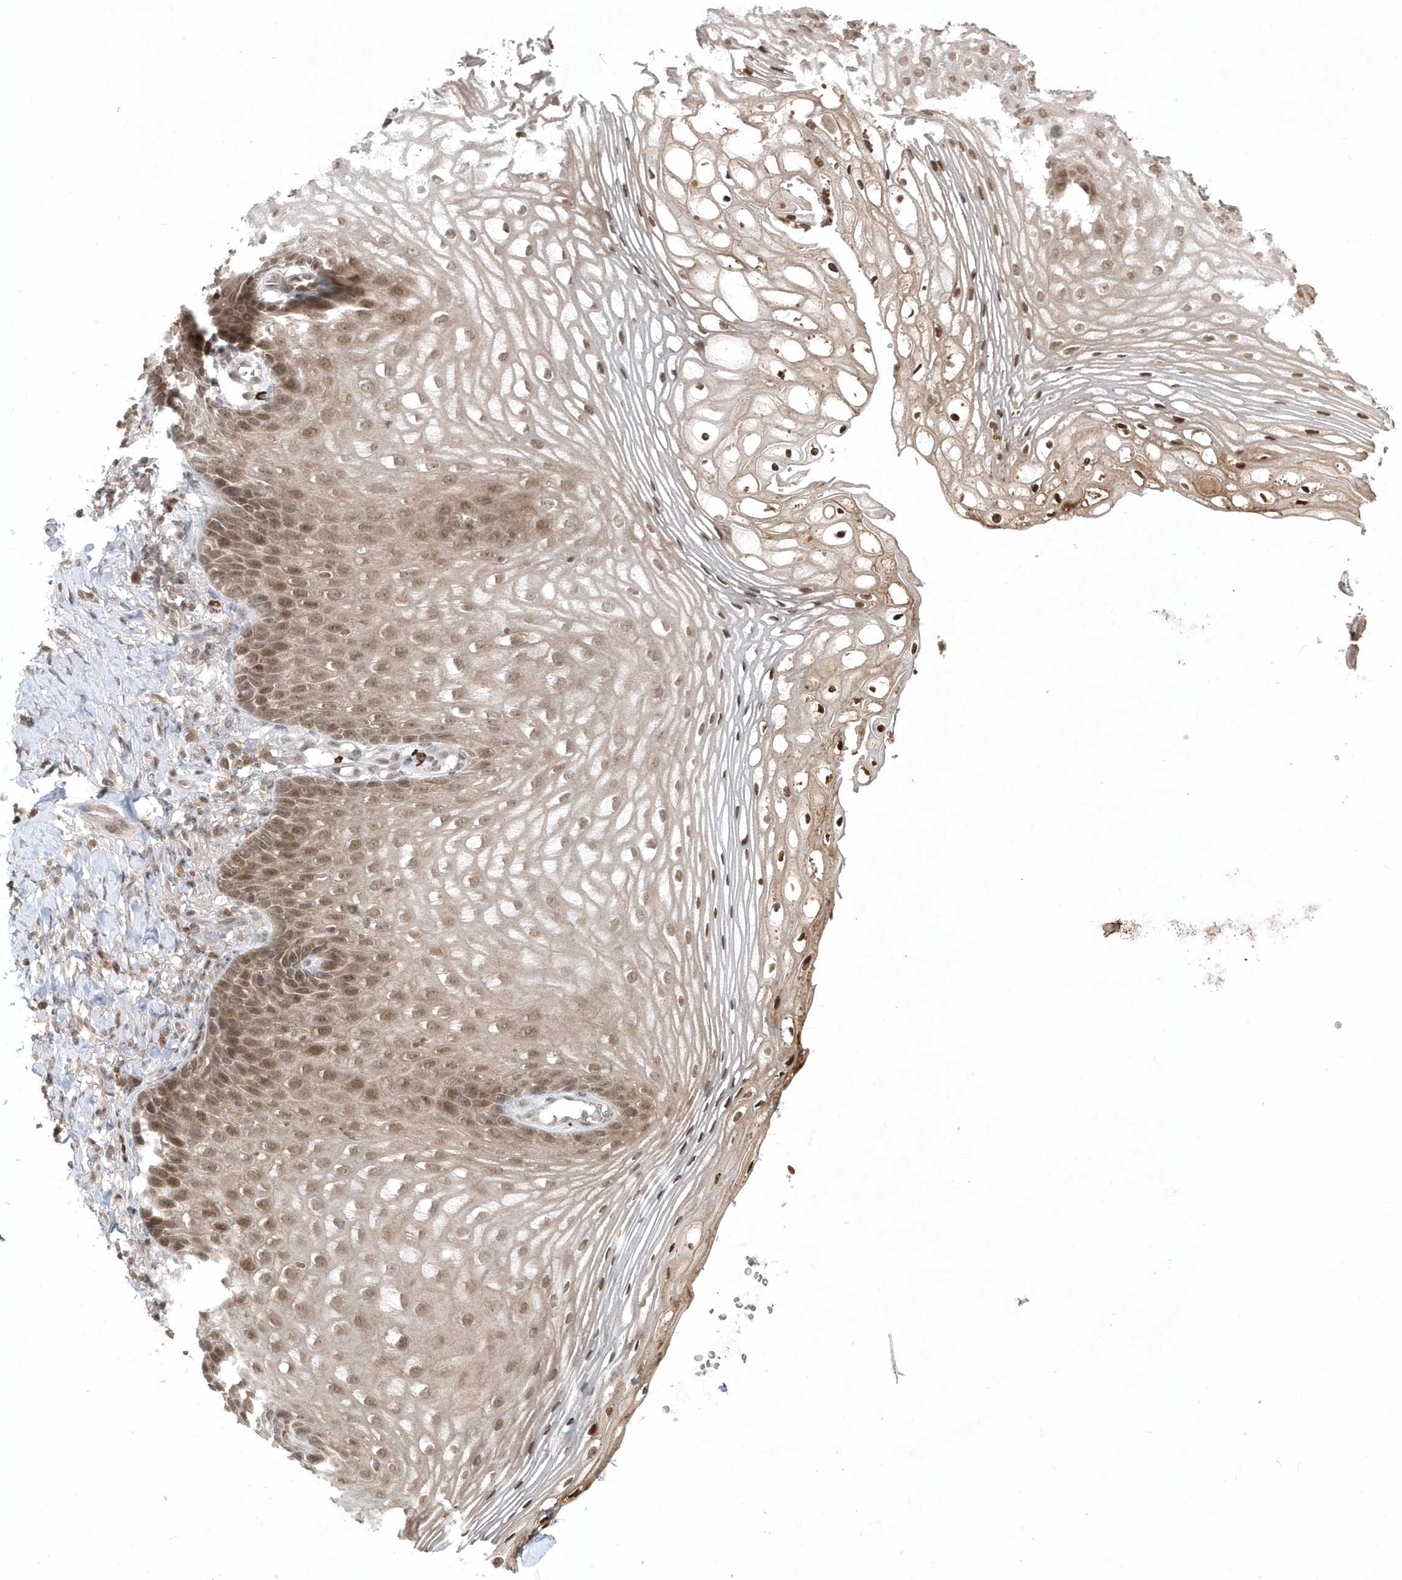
{"staining": {"intensity": "moderate", "quantity": ">75%", "location": "nuclear"}, "tissue": "vagina", "cell_type": "Squamous epithelial cells", "image_type": "normal", "snomed": [{"axis": "morphology", "description": "Normal tissue, NOS"}, {"axis": "topography", "description": "Vagina"}], "caption": "An immunohistochemistry image of normal tissue is shown. Protein staining in brown highlights moderate nuclear positivity in vagina within squamous epithelial cells. (DAB (3,3'-diaminobenzidine) IHC with brightfield microscopy, high magnification).", "gene": "EIF2B1", "patient": {"sex": "female", "age": 60}}